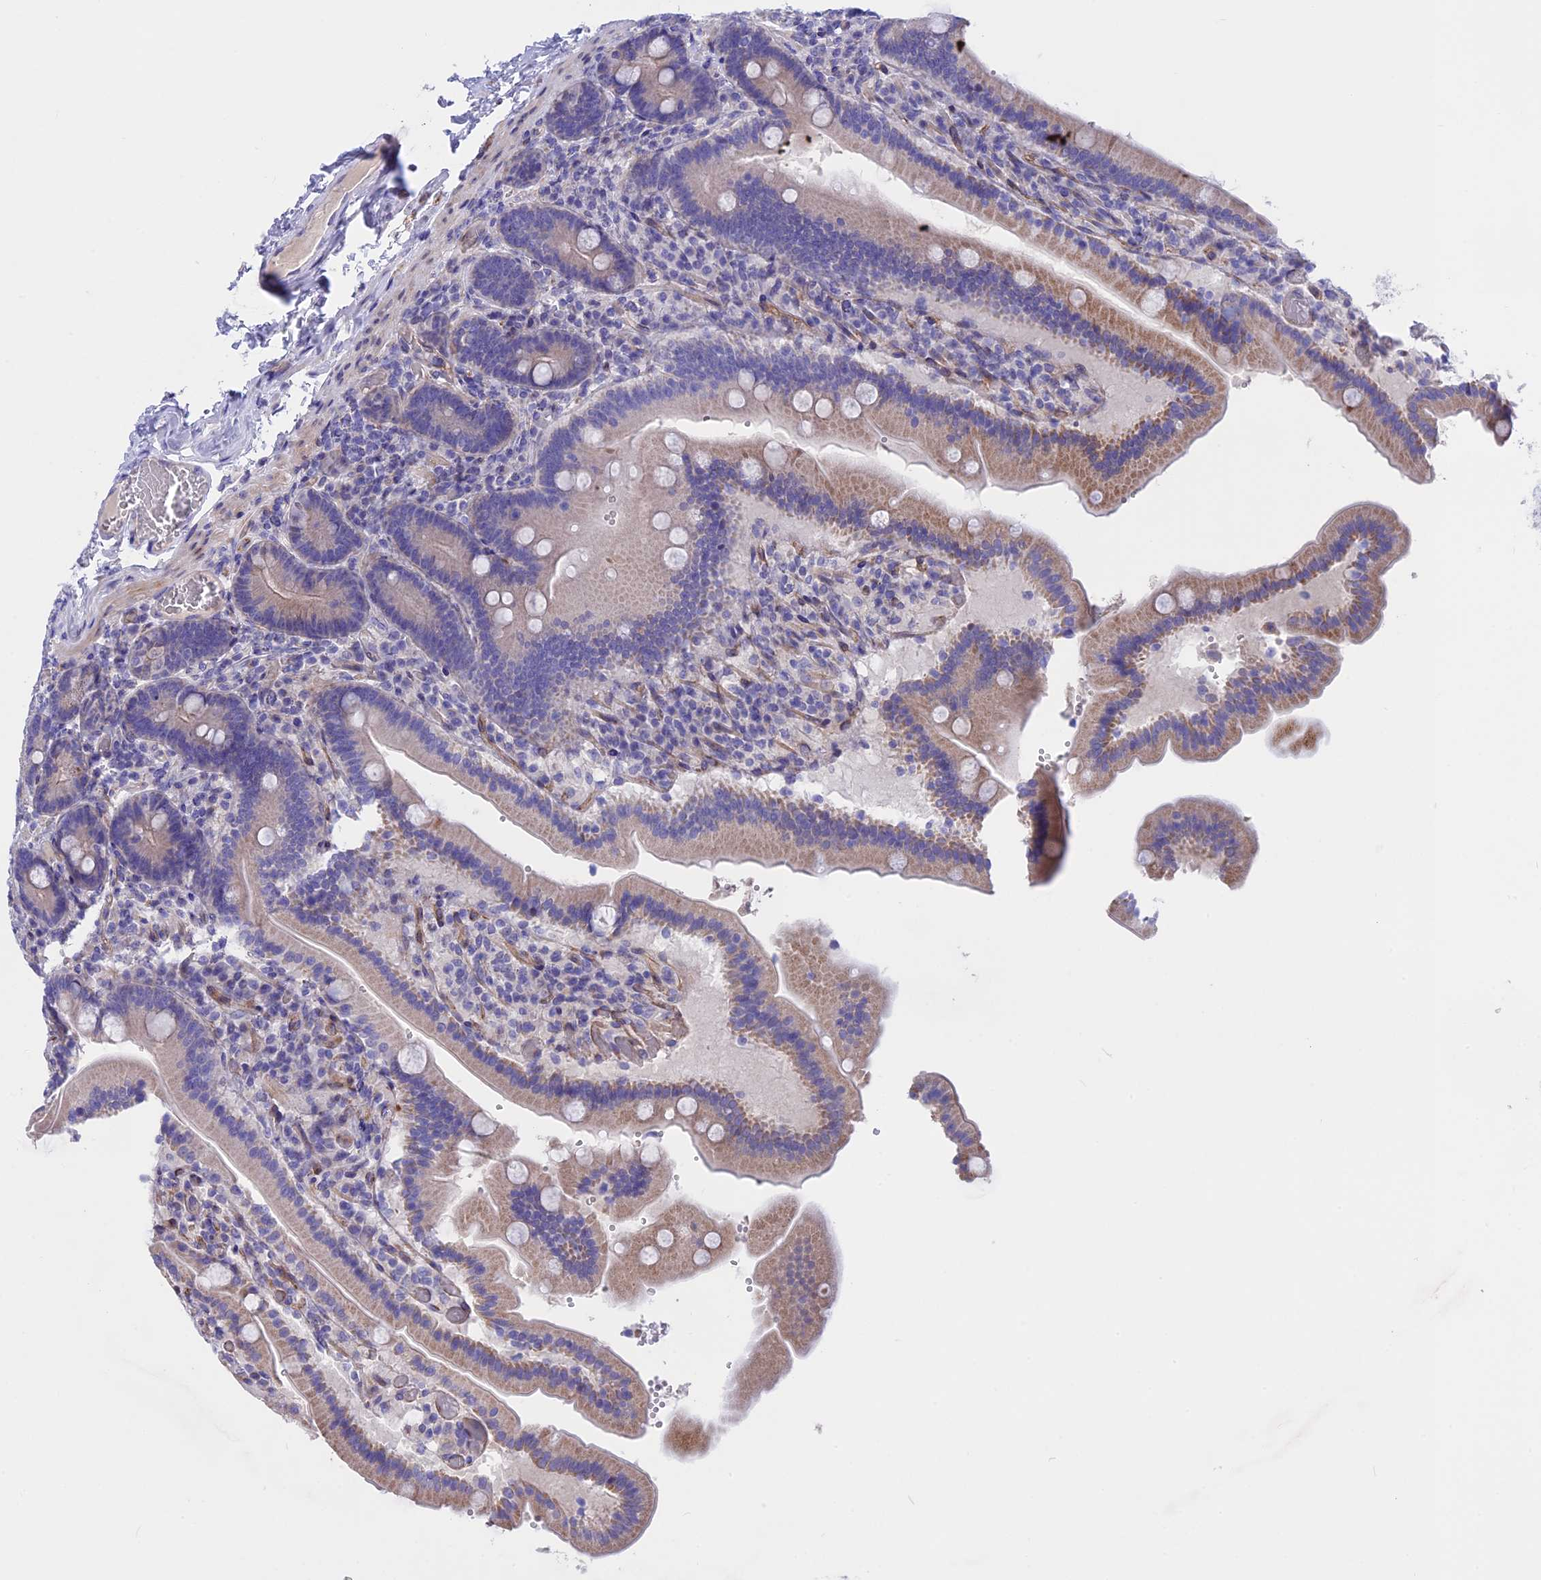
{"staining": {"intensity": "weak", "quantity": "25%-75%", "location": "cytoplasmic/membranous"}, "tissue": "duodenum", "cell_type": "Glandular cells", "image_type": "normal", "snomed": [{"axis": "morphology", "description": "Normal tissue, NOS"}, {"axis": "topography", "description": "Duodenum"}], "caption": "IHC of normal human duodenum shows low levels of weak cytoplasmic/membranous expression in approximately 25%-75% of glandular cells.", "gene": "TMEM138", "patient": {"sex": "female", "age": 62}}